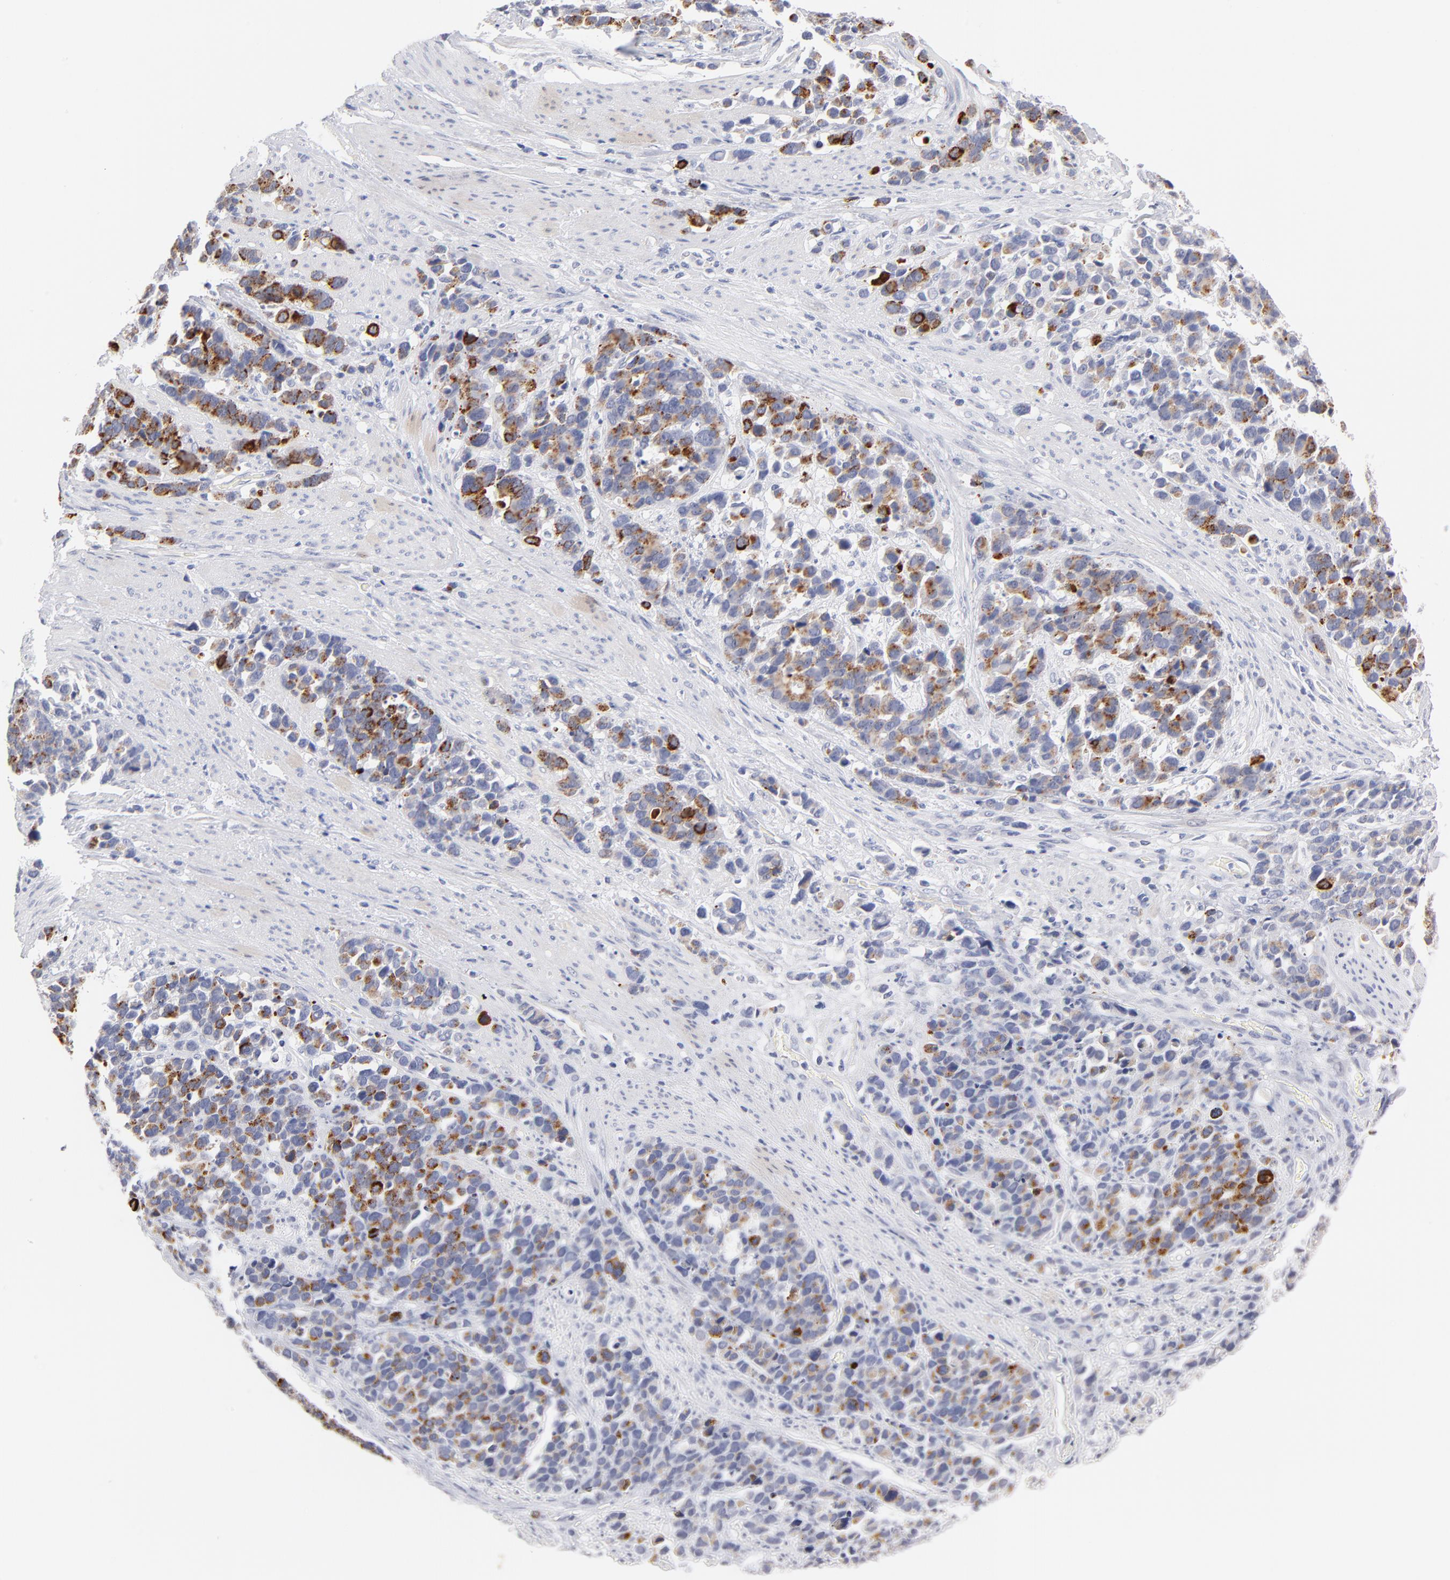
{"staining": {"intensity": "moderate", "quantity": "25%-75%", "location": "cytoplasmic/membranous"}, "tissue": "stomach cancer", "cell_type": "Tumor cells", "image_type": "cancer", "snomed": [{"axis": "morphology", "description": "Adenocarcinoma, NOS"}, {"axis": "topography", "description": "Stomach, upper"}], "caption": "Stomach adenocarcinoma stained for a protein demonstrates moderate cytoplasmic/membranous positivity in tumor cells.", "gene": "KHNYN", "patient": {"sex": "male", "age": 71}}